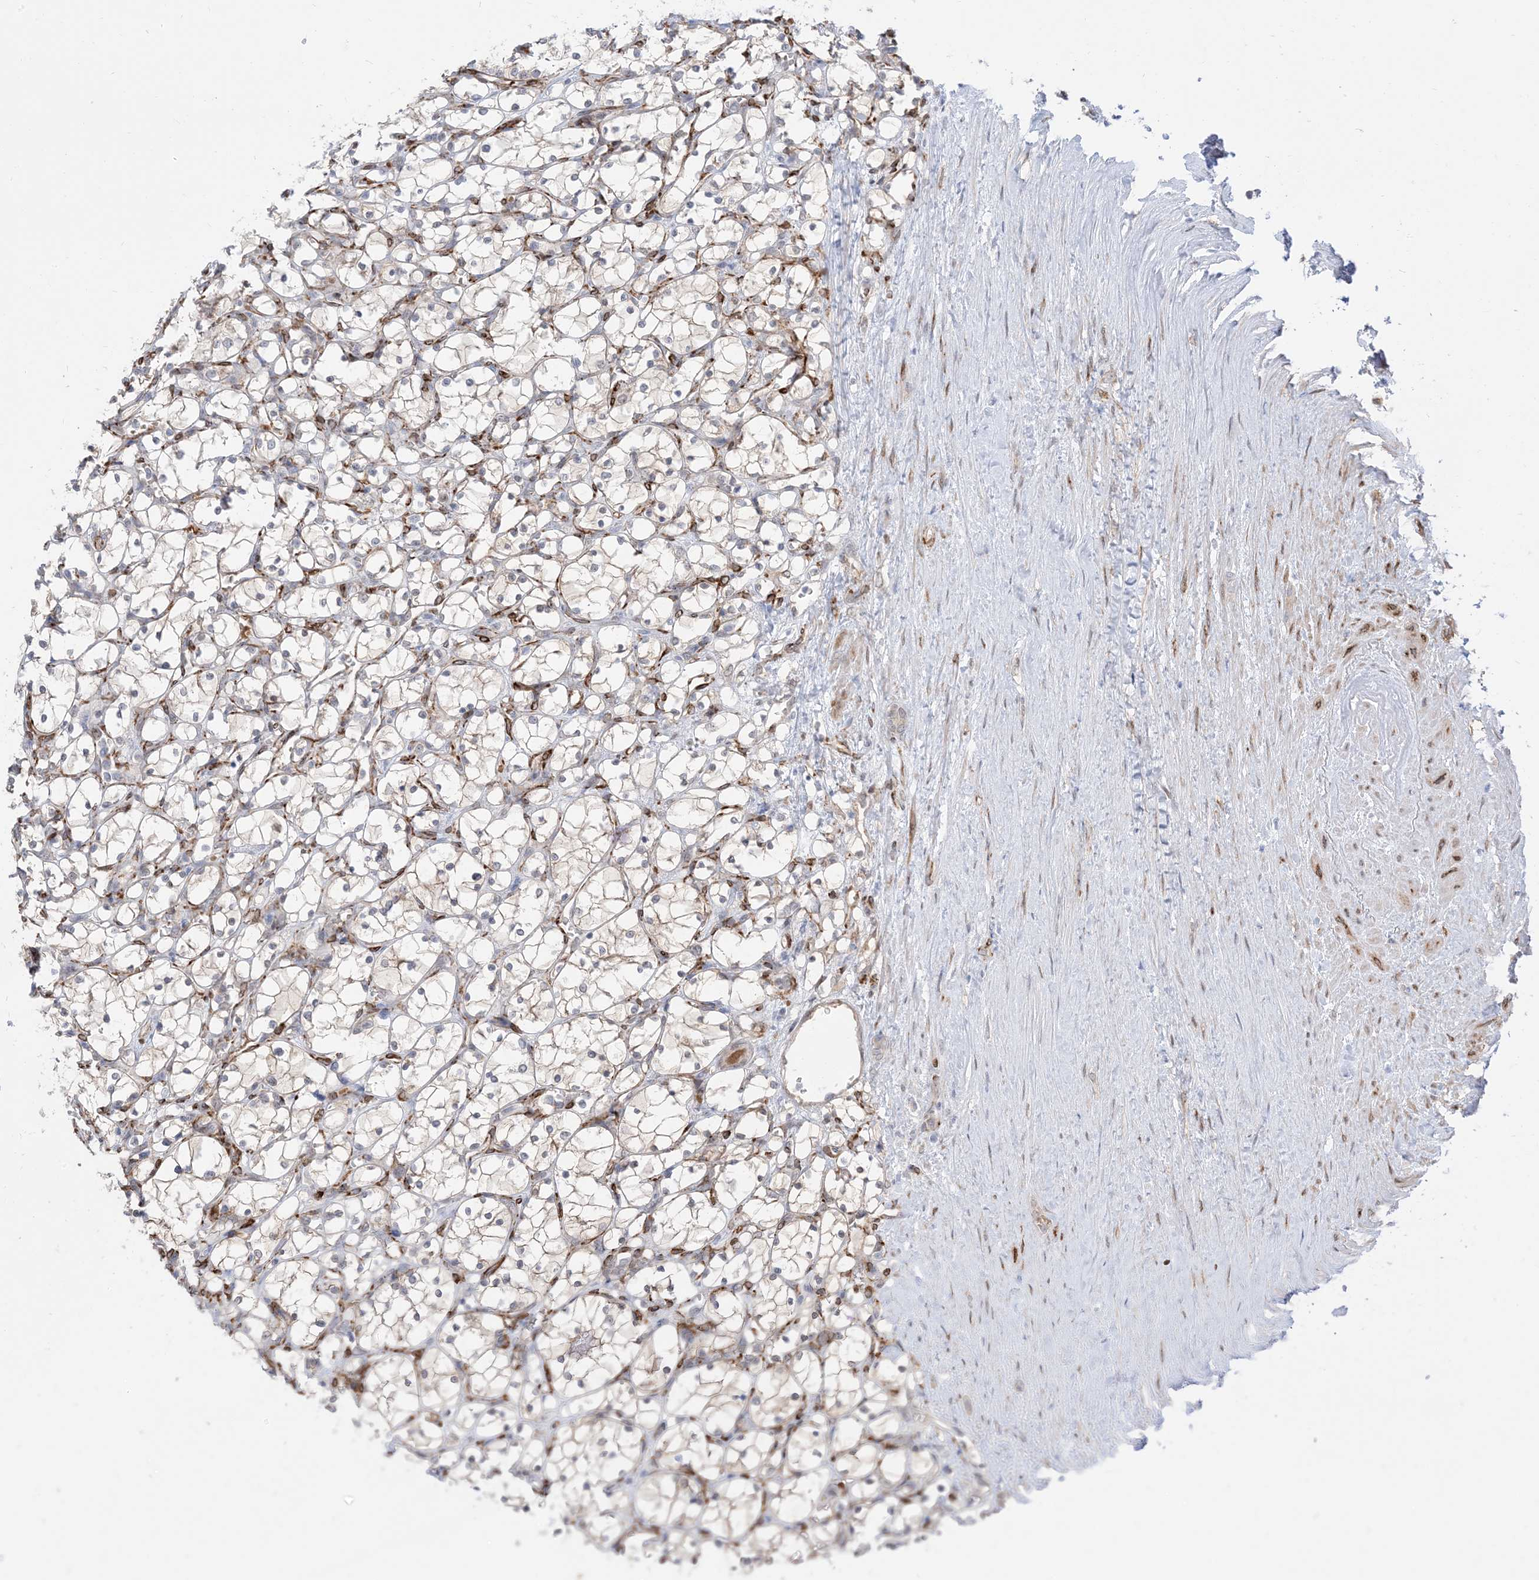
{"staining": {"intensity": "negative", "quantity": "none", "location": "none"}, "tissue": "renal cancer", "cell_type": "Tumor cells", "image_type": "cancer", "snomed": [{"axis": "morphology", "description": "Adenocarcinoma, NOS"}, {"axis": "topography", "description": "Kidney"}], "caption": "An image of adenocarcinoma (renal) stained for a protein displays no brown staining in tumor cells. (DAB (3,3'-diaminobenzidine) IHC visualized using brightfield microscopy, high magnification).", "gene": "RIN1", "patient": {"sex": "female", "age": 69}}